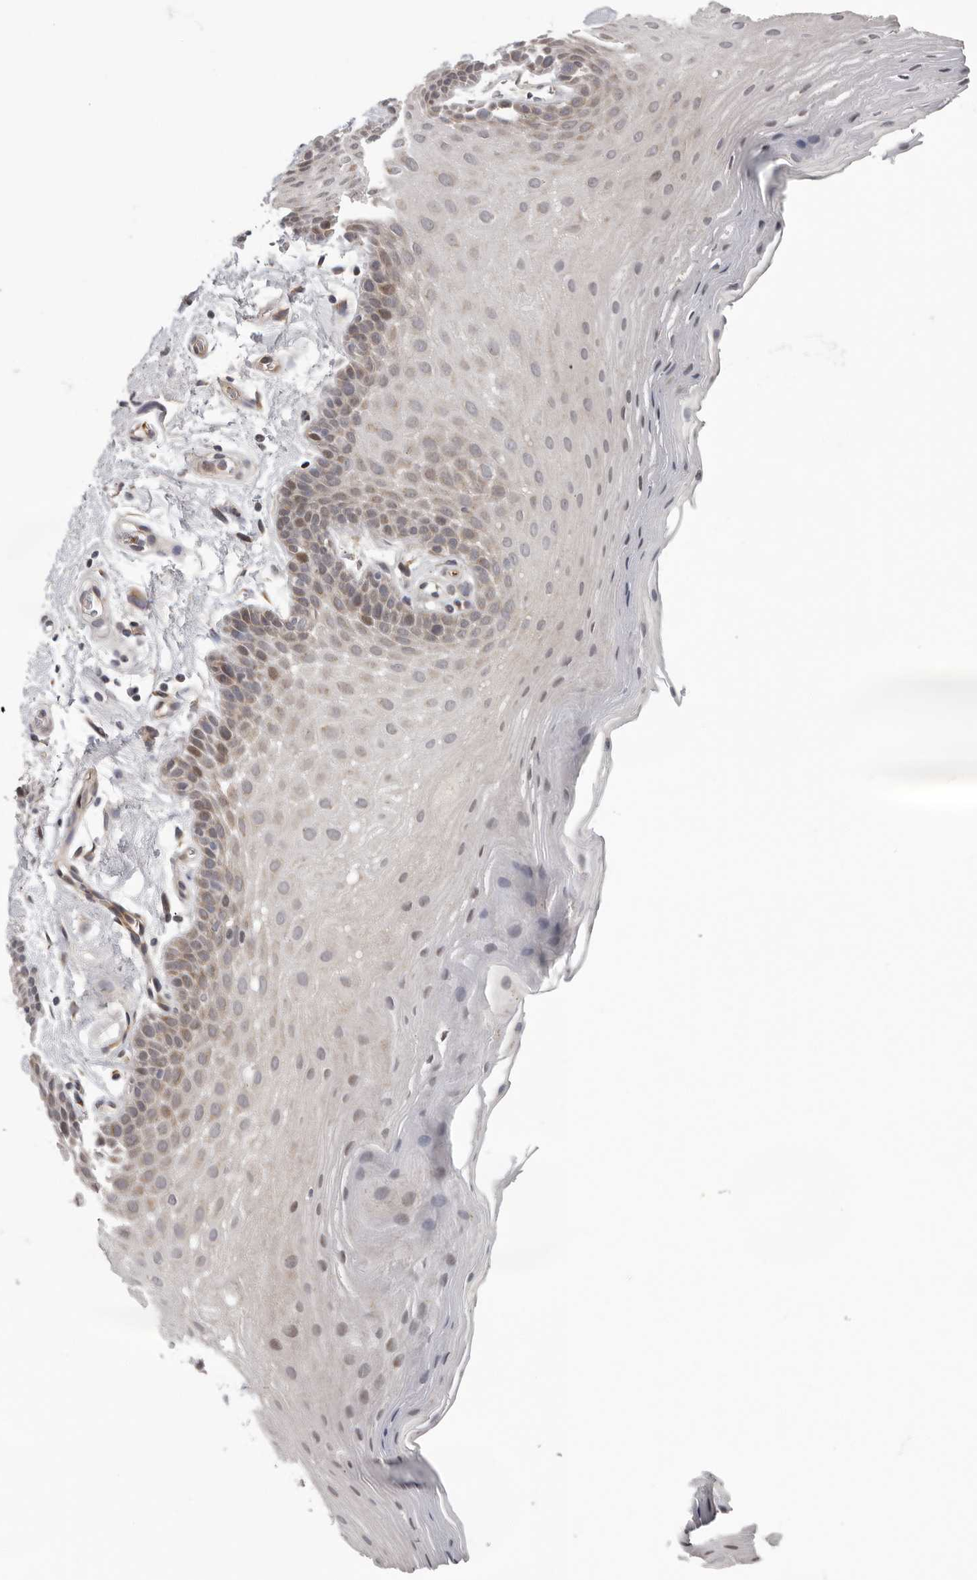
{"staining": {"intensity": "weak", "quantity": "<25%", "location": "cytoplasmic/membranous"}, "tissue": "oral mucosa", "cell_type": "Squamous epithelial cells", "image_type": "normal", "snomed": [{"axis": "morphology", "description": "Normal tissue, NOS"}, {"axis": "topography", "description": "Oral tissue"}], "caption": "Human oral mucosa stained for a protein using immunohistochemistry demonstrates no expression in squamous epithelial cells.", "gene": "RALGPS2", "patient": {"sex": "male", "age": 62}}